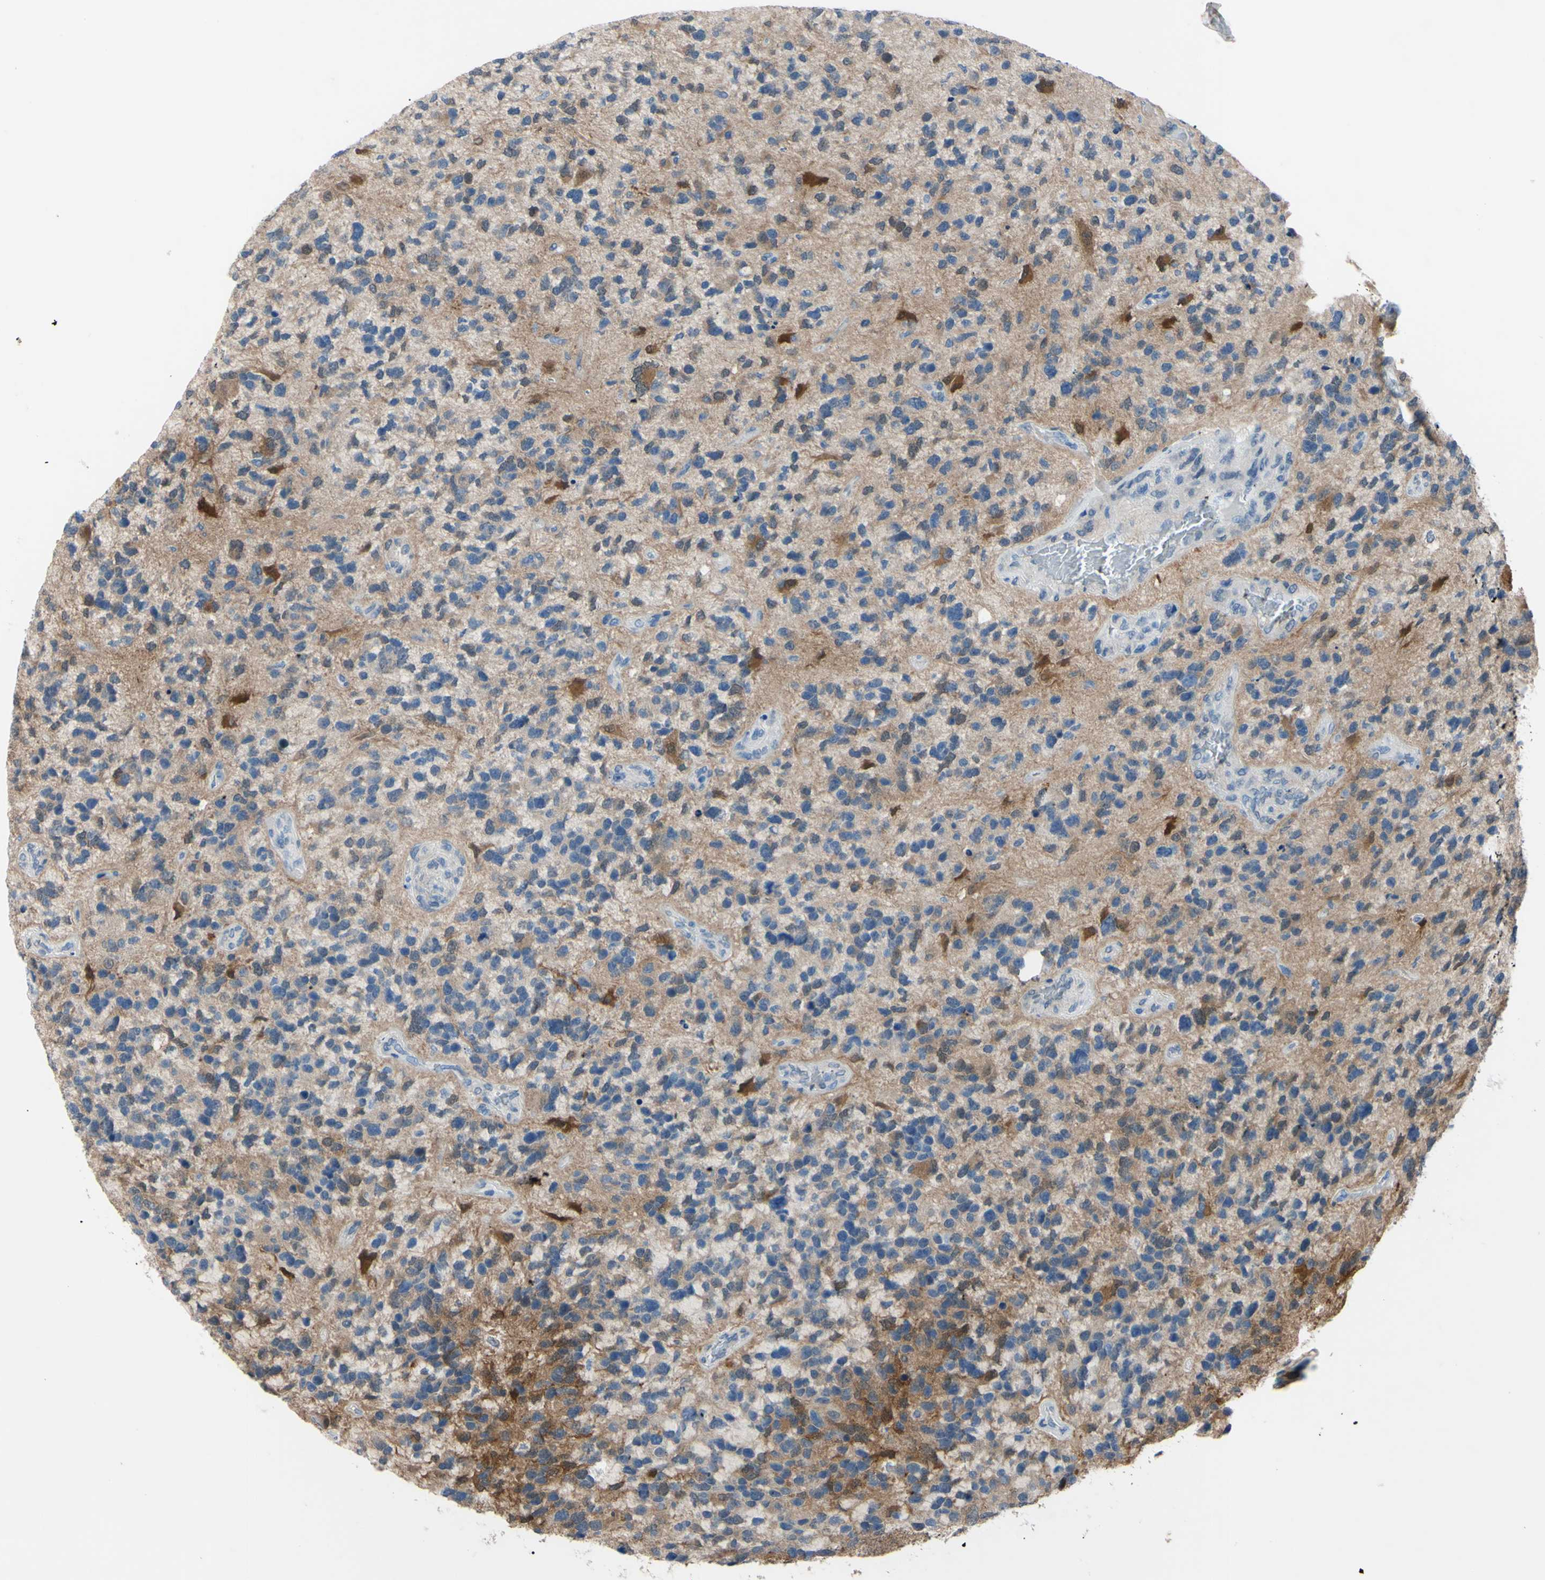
{"staining": {"intensity": "moderate", "quantity": "25%-75%", "location": "cytoplasmic/membranous"}, "tissue": "glioma", "cell_type": "Tumor cells", "image_type": "cancer", "snomed": [{"axis": "morphology", "description": "Glioma, malignant, High grade"}, {"axis": "topography", "description": "Brain"}], "caption": "IHC photomicrograph of neoplastic tissue: glioma stained using immunohistochemistry displays medium levels of moderate protein expression localized specifically in the cytoplasmic/membranous of tumor cells, appearing as a cytoplasmic/membranous brown color.", "gene": "NOL3", "patient": {"sex": "female", "age": 58}}